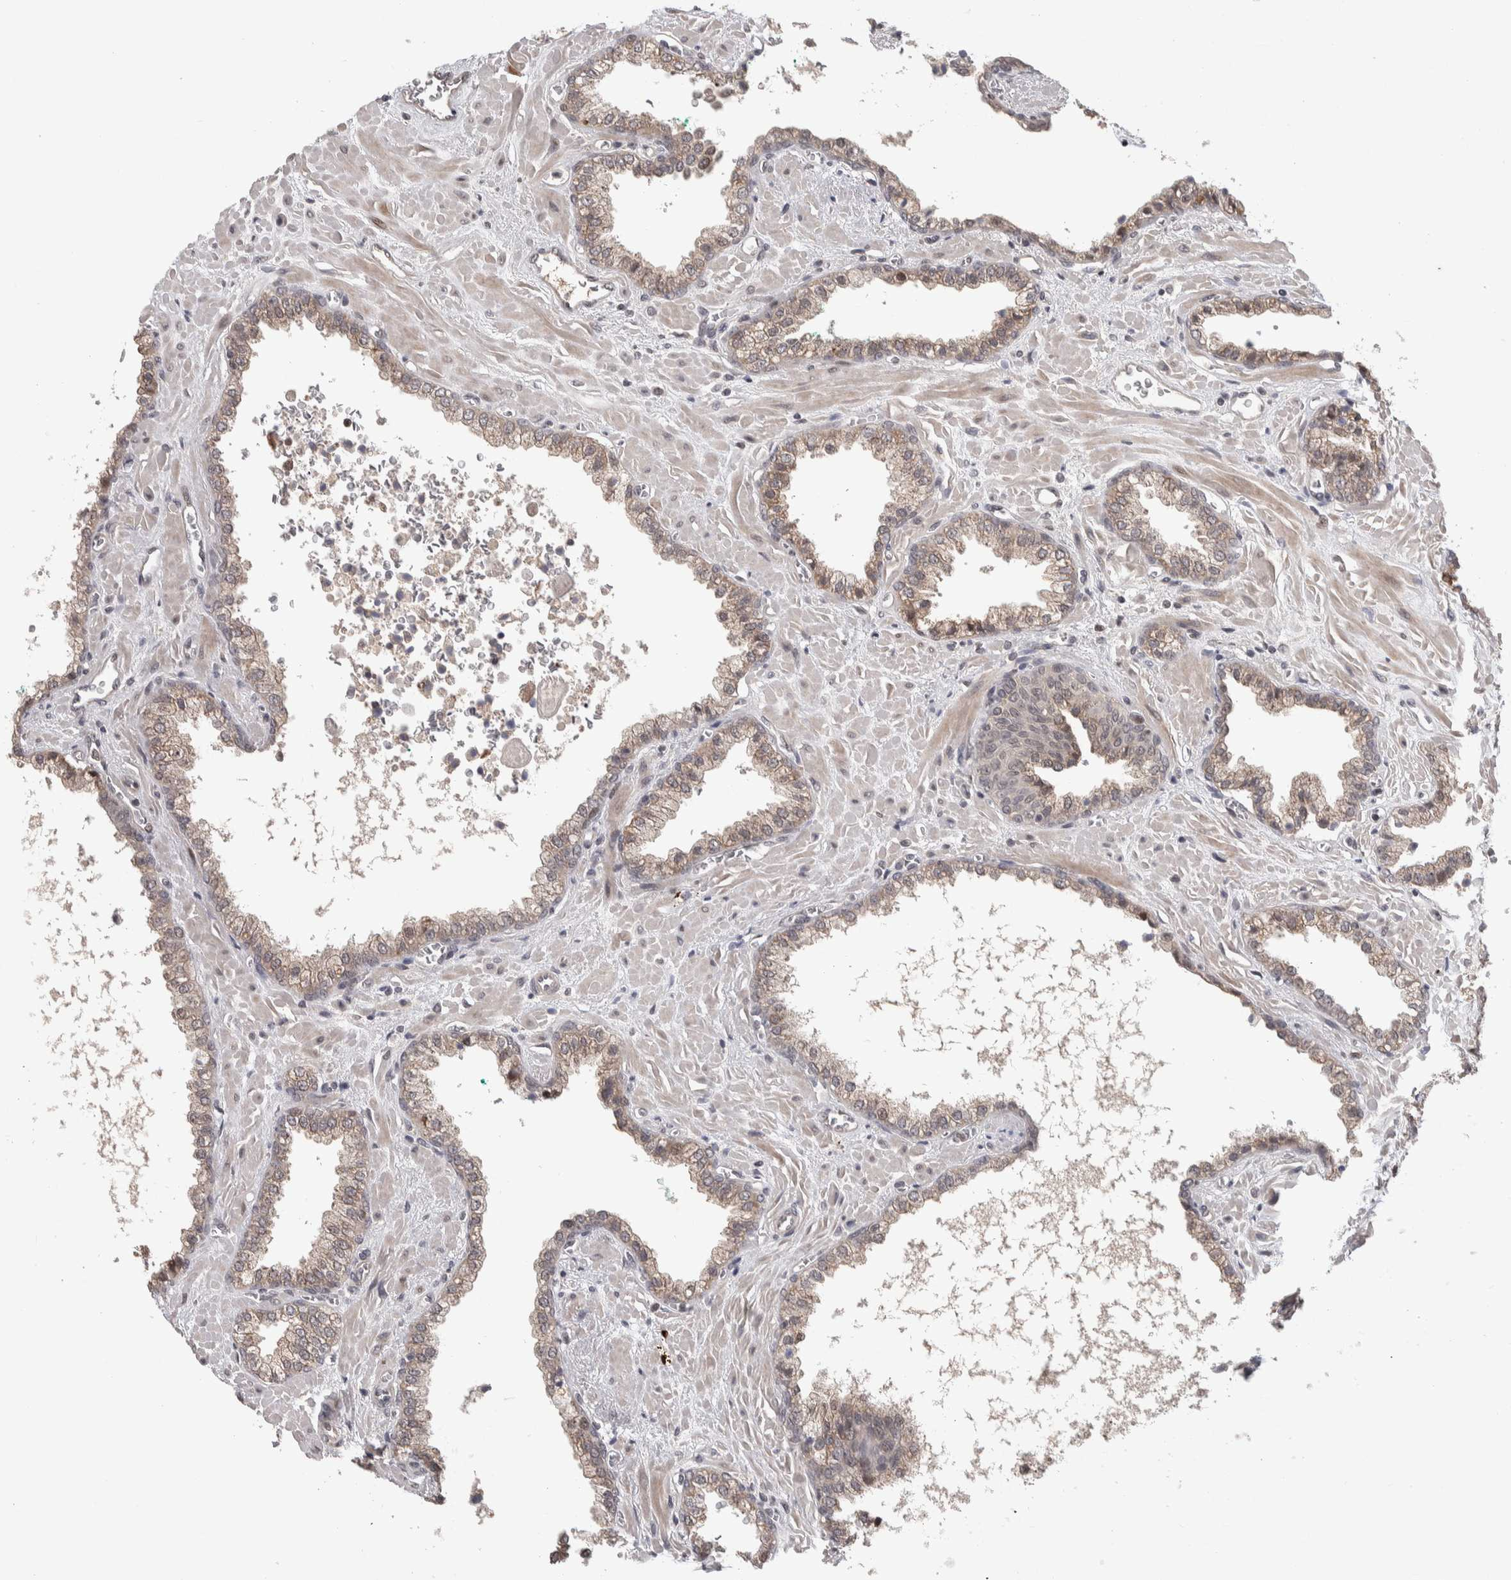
{"staining": {"intensity": "weak", "quantity": ">75%", "location": "cytoplasmic/membranous"}, "tissue": "prostate cancer", "cell_type": "Tumor cells", "image_type": "cancer", "snomed": [{"axis": "morphology", "description": "Adenocarcinoma, Low grade"}, {"axis": "topography", "description": "Prostate"}], "caption": "Immunohistochemical staining of prostate cancer (adenocarcinoma (low-grade)) reveals low levels of weak cytoplasmic/membranous expression in about >75% of tumor cells.", "gene": "ZNF592", "patient": {"sex": "male", "age": 71}}